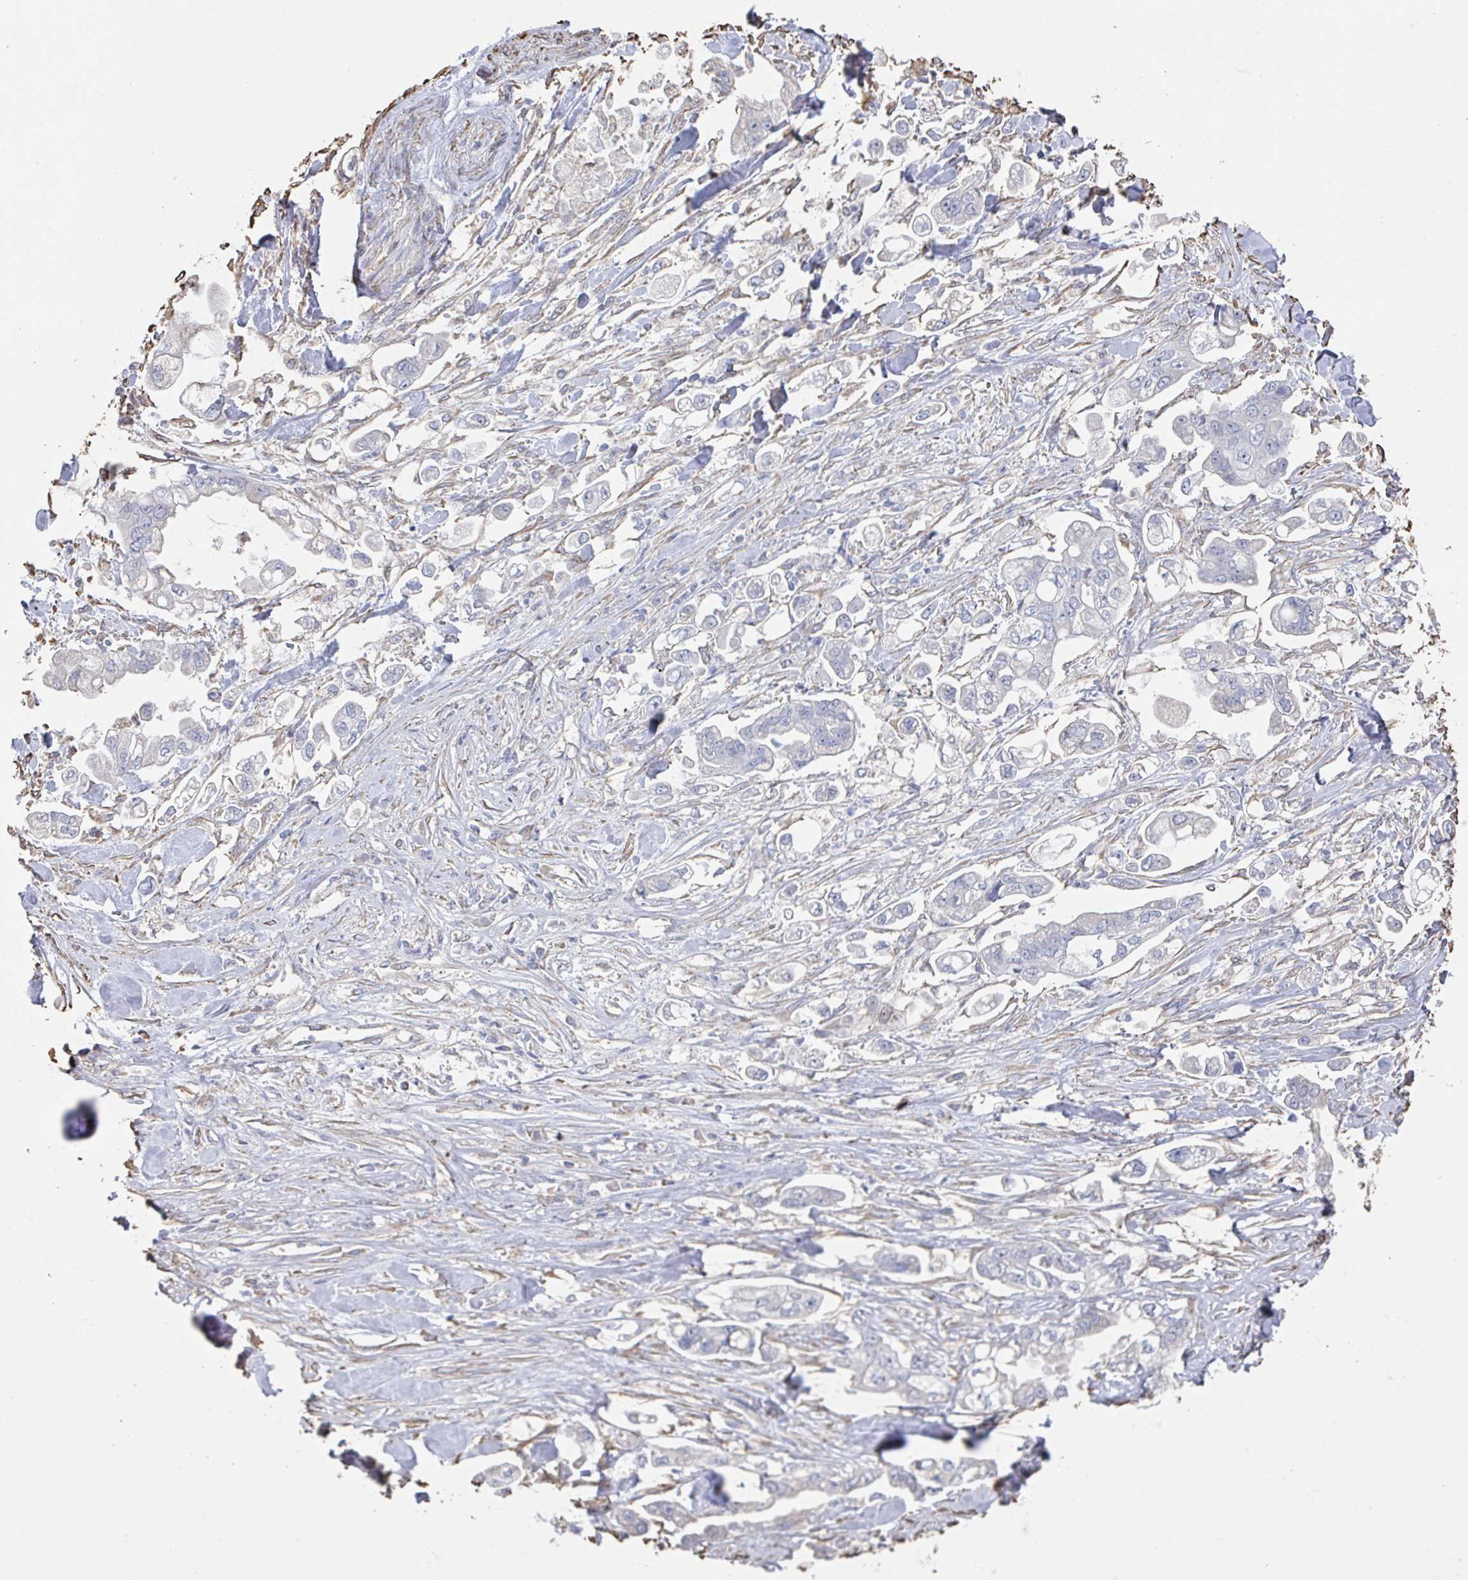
{"staining": {"intensity": "negative", "quantity": "none", "location": "none"}, "tissue": "stomach cancer", "cell_type": "Tumor cells", "image_type": "cancer", "snomed": [{"axis": "morphology", "description": "Adenocarcinoma, NOS"}, {"axis": "topography", "description": "Stomach"}], "caption": "The immunohistochemistry (IHC) photomicrograph has no significant staining in tumor cells of stomach cancer tissue. (DAB (3,3'-diaminobenzidine) immunohistochemistry (IHC), high magnification).", "gene": "RAB5IF", "patient": {"sex": "male", "age": 62}}